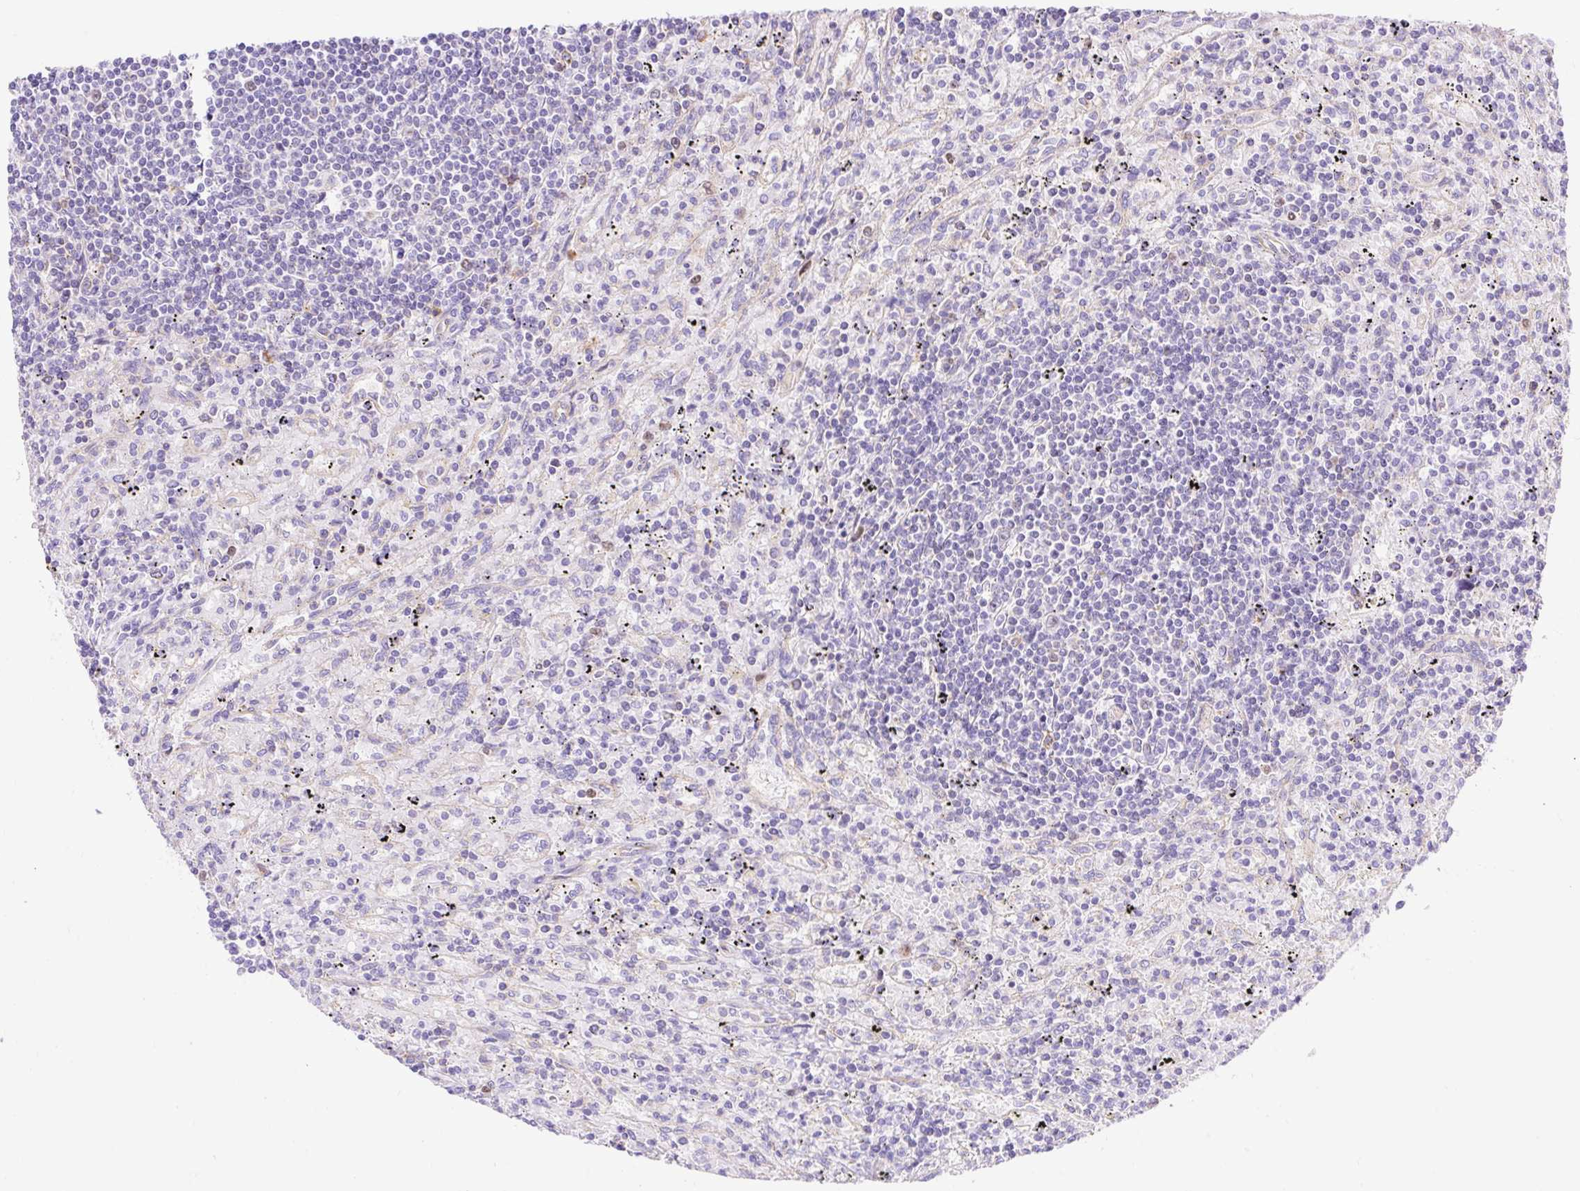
{"staining": {"intensity": "negative", "quantity": "none", "location": "none"}, "tissue": "lymphoma", "cell_type": "Tumor cells", "image_type": "cancer", "snomed": [{"axis": "morphology", "description": "Malignant lymphoma, non-Hodgkin's type, Low grade"}, {"axis": "topography", "description": "Spleen"}], "caption": "An immunohistochemistry (IHC) image of lymphoma is shown. There is no staining in tumor cells of lymphoma.", "gene": "HIP1R", "patient": {"sex": "male", "age": 76}}